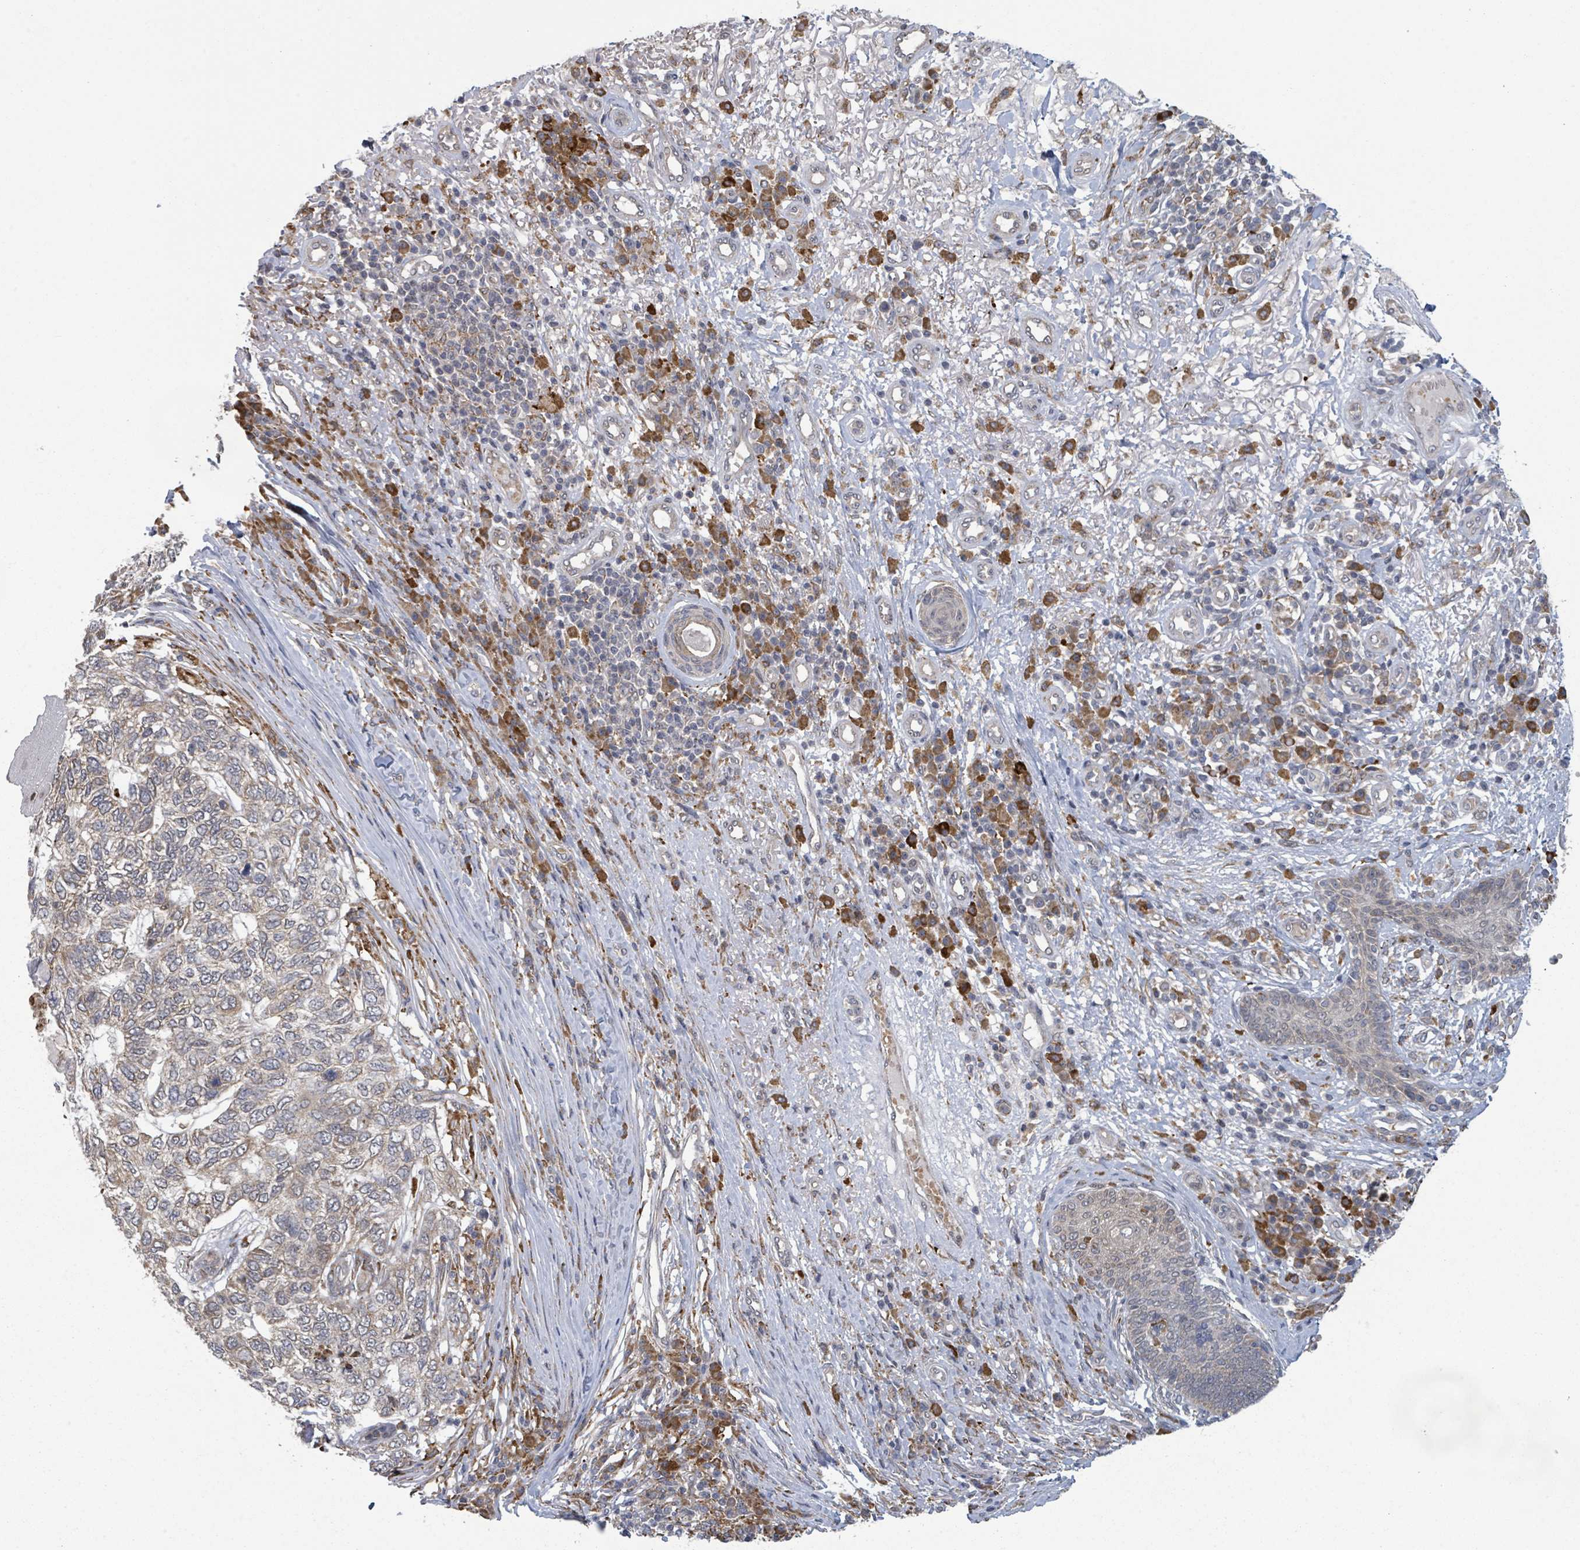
{"staining": {"intensity": "negative", "quantity": "none", "location": "none"}, "tissue": "skin cancer", "cell_type": "Tumor cells", "image_type": "cancer", "snomed": [{"axis": "morphology", "description": "Basal cell carcinoma"}, {"axis": "topography", "description": "Skin"}], "caption": "Immunohistochemistry (IHC) micrograph of skin cancer (basal cell carcinoma) stained for a protein (brown), which exhibits no expression in tumor cells.", "gene": "SHROOM2", "patient": {"sex": "female", "age": 65}}